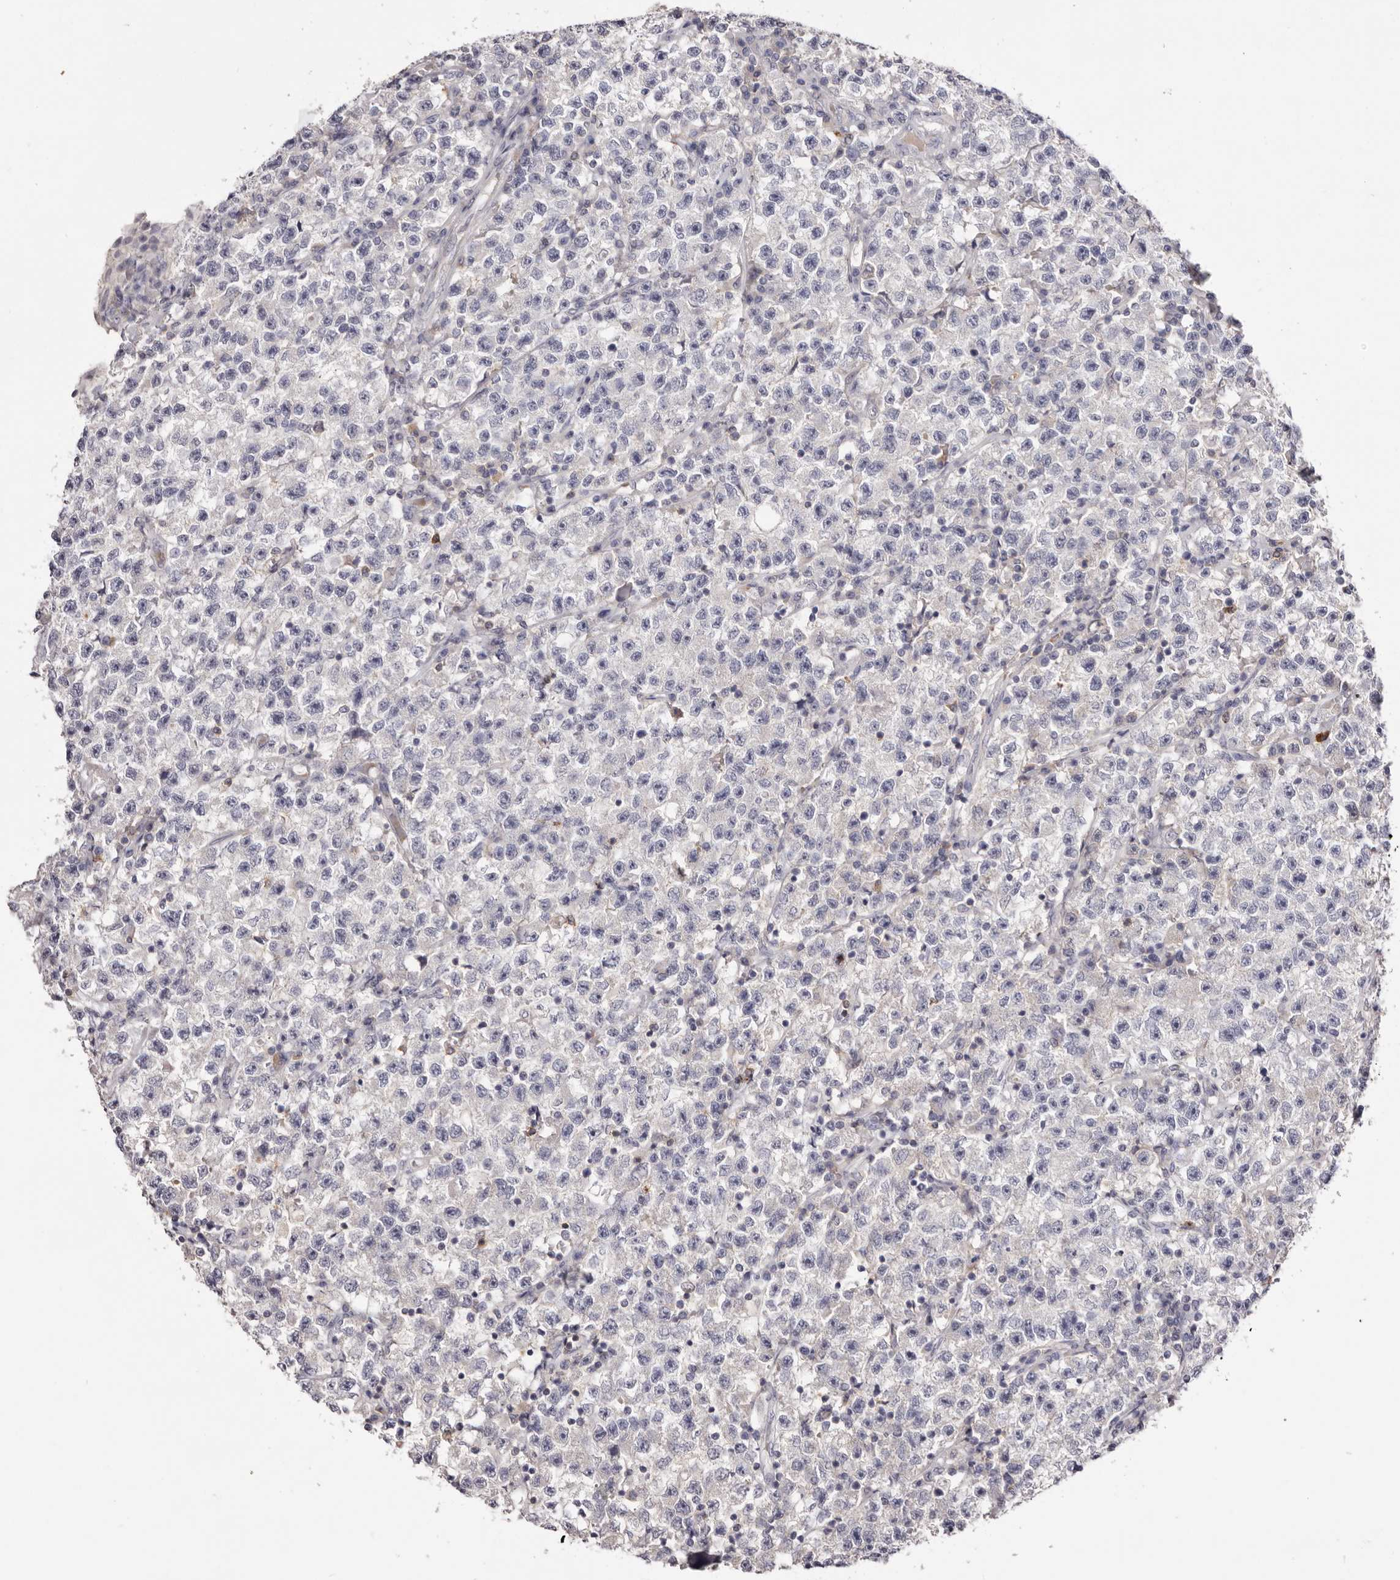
{"staining": {"intensity": "negative", "quantity": "none", "location": "none"}, "tissue": "testis cancer", "cell_type": "Tumor cells", "image_type": "cancer", "snomed": [{"axis": "morphology", "description": "Seminoma, NOS"}, {"axis": "topography", "description": "Testis"}], "caption": "An image of human testis cancer (seminoma) is negative for staining in tumor cells.", "gene": "S1PR5", "patient": {"sex": "male", "age": 22}}